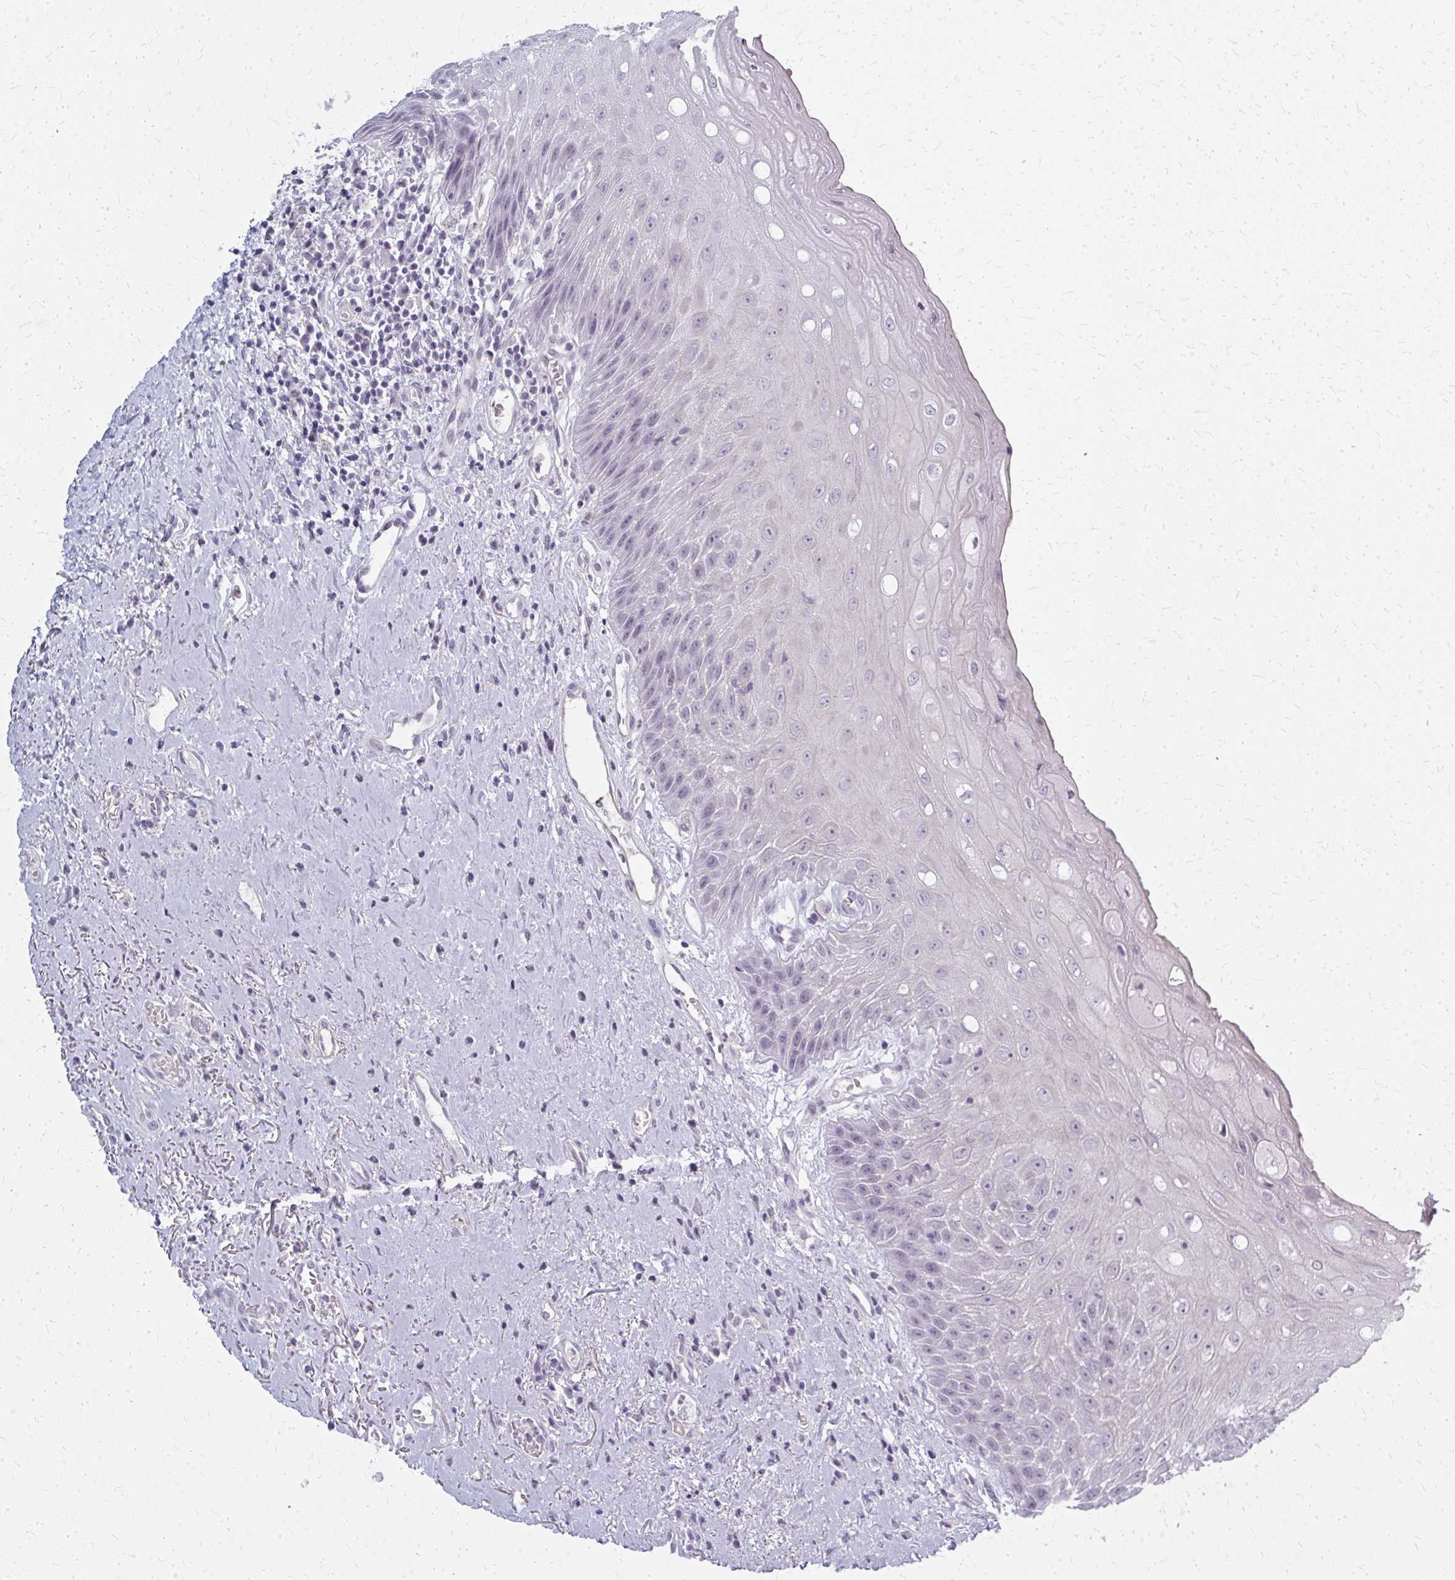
{"staining": {"intensity": "negative", "quantity": "none", "location": "none"}, "tissue": "oral mucosa", "cell_type": "Squamous epithelial cells", "image_type": "normal", "snomed": [{"axis": "morphology", "description": "Normal tissue, NOS"}, {"axis": "morphology", "description": "Squamous cell carcinoma, NOS"}, {"axis": "topography", "description": "Oral tissue"}, {"axis": "topography", "description": "Peripheral nerve tissue"}, {"axis": "topography", "description": "Head-Neck"}], "caption": "IHC histopathology image of unremarkable oral mucosa: oral mucosa stained with DAB shows no significant protein expression in squamous epithelial cells.", "gene": "CASQ2", "patient": {"sex": "female", "age": 59}}